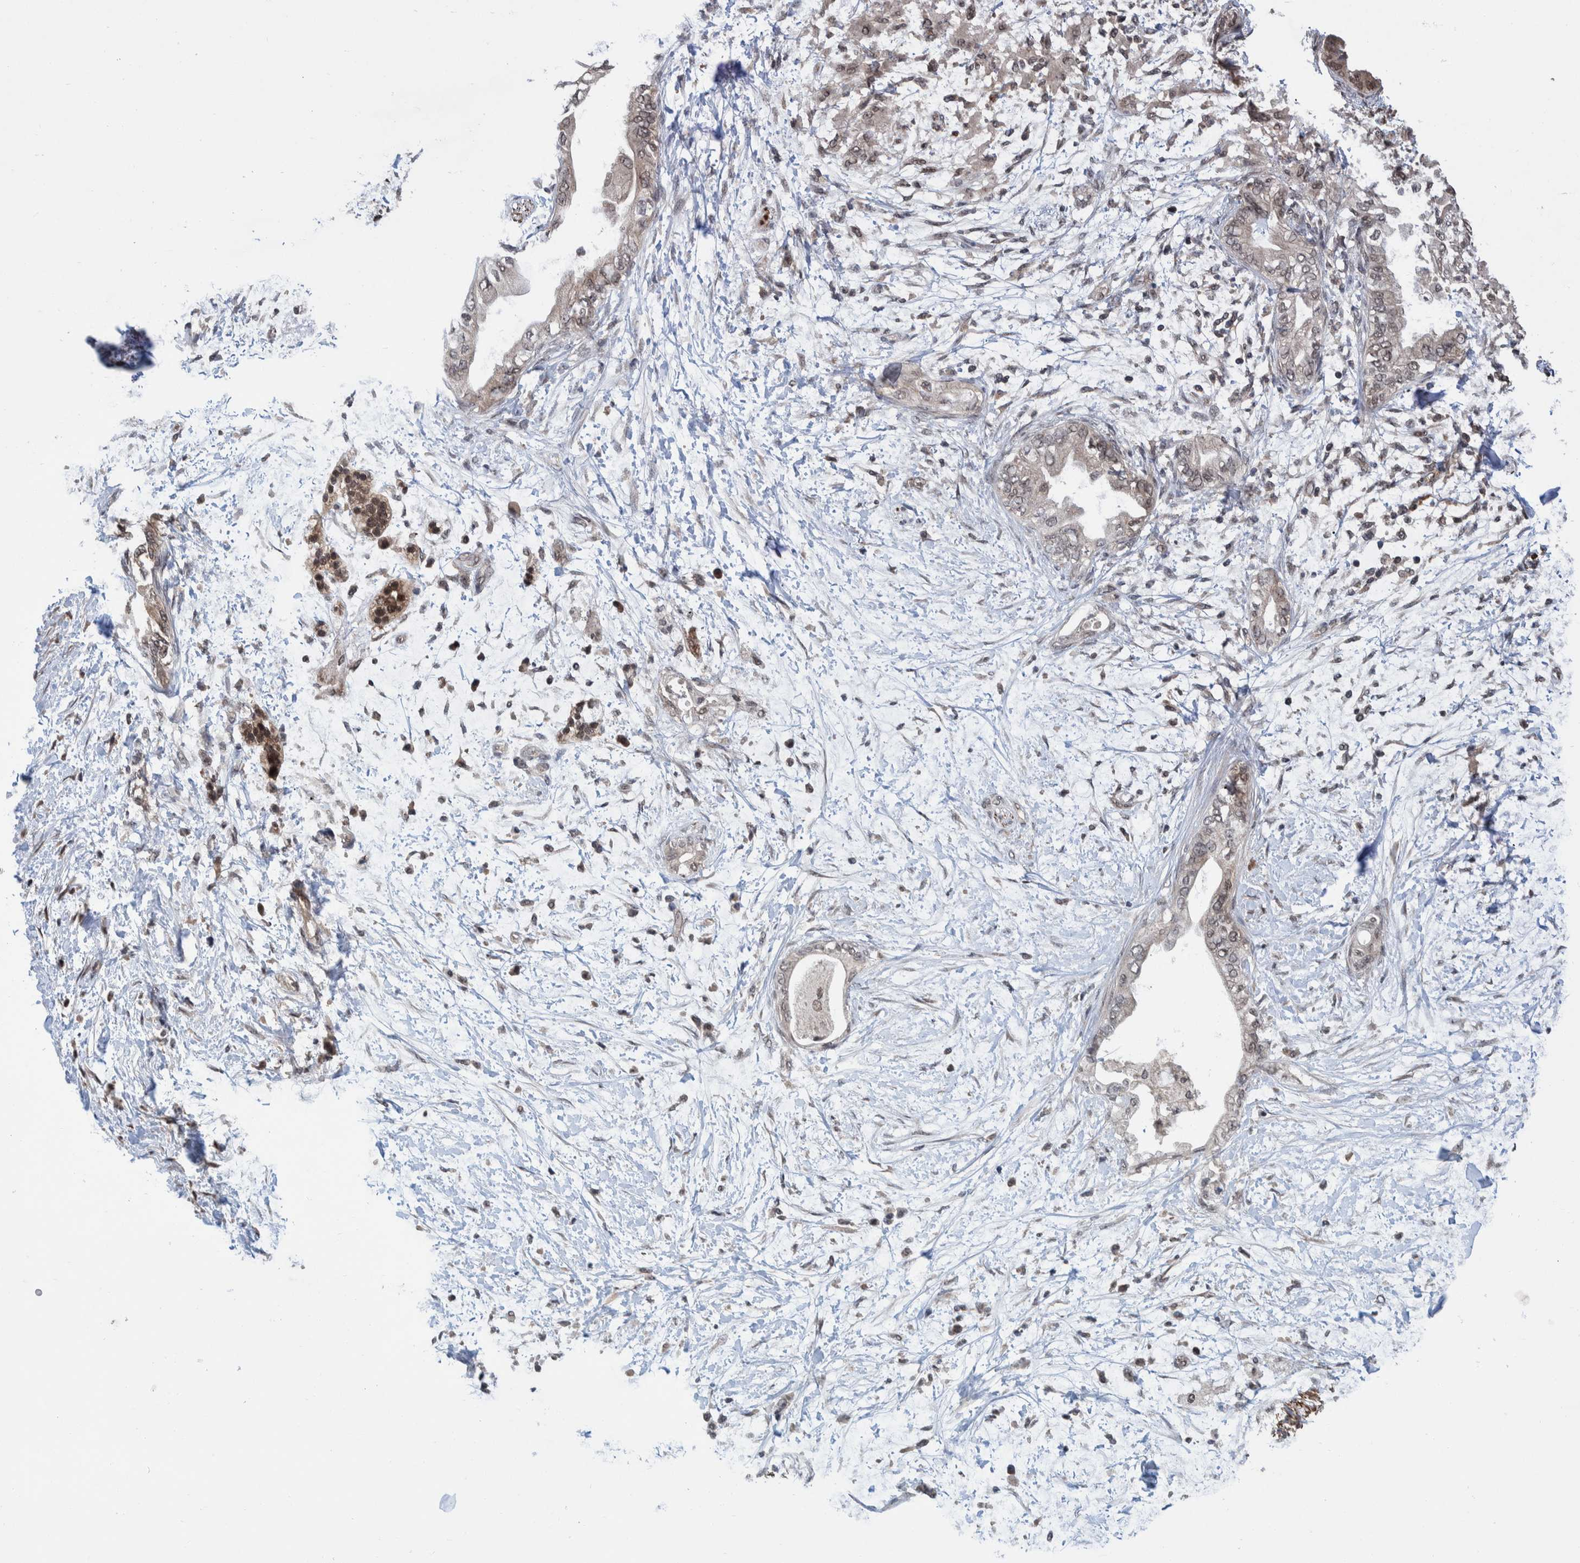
{"staining": {"intensity": "weak", "quantity": "<25%", "location": "cytoplasmic/membranous"}, "tissue": "adipose tissue", "cell_type": "Adipocytes", "image_type": "normal", "snomed": [{"axis": "morphology", "description": "Normal tissue, NOS"}, {"axis": "morphology", "description": "Adenocarcinoma, NOS"}, {"axis": "topography", "description": "Duodenum"}, {"axis": "topography", "description": "Peripheral nerve tissue"}], "caption": "This histopathology image is of unremarkable adipose tissue stained with immunohistochemistry (IHC) to label a protein in brown with the nuclei are counter-stained blue. There is no positivity in adipocytes.", "gene": "PLPBP", "patient": {"sex": "female", "age": 60}}